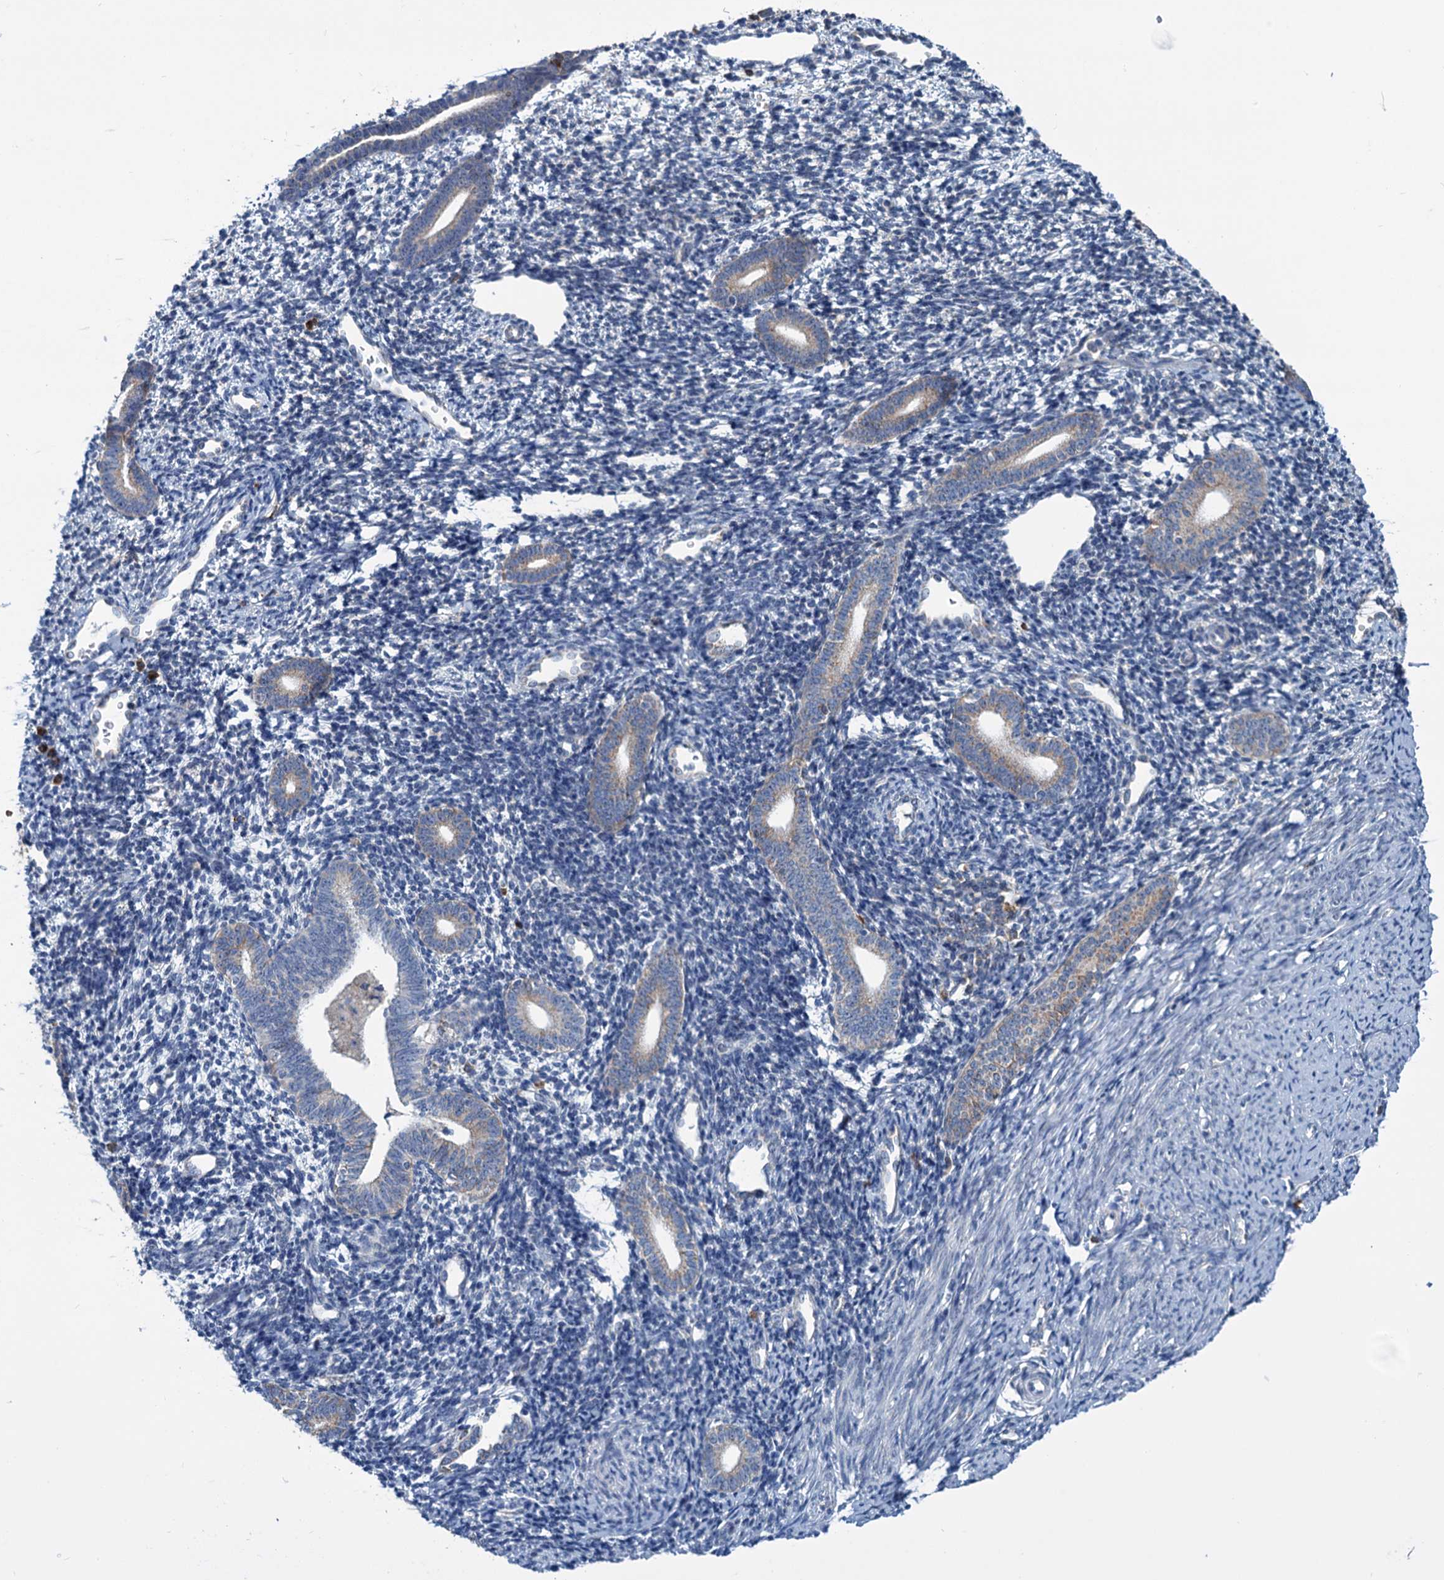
{"staining": {"intensity": "weak", "quantity": "<25%", "location": "cytoplasmic/membranous"}, "tissue": "endometrium", "cell_type": "Cells in endometrial stroma", "image_type": "normal", "snomed": [{"axis": "morphology", "description": "Normal tissue, NOS"}, {"axis": "topography", "description": "Endometrium"}], "caption": "An IHC micrograph of benign endometrium is shown. There is no staining in cells in endometrial stroma of endometrium.", "gene": "LPIN1", "patient": {"sex": "female", "age": 56}}